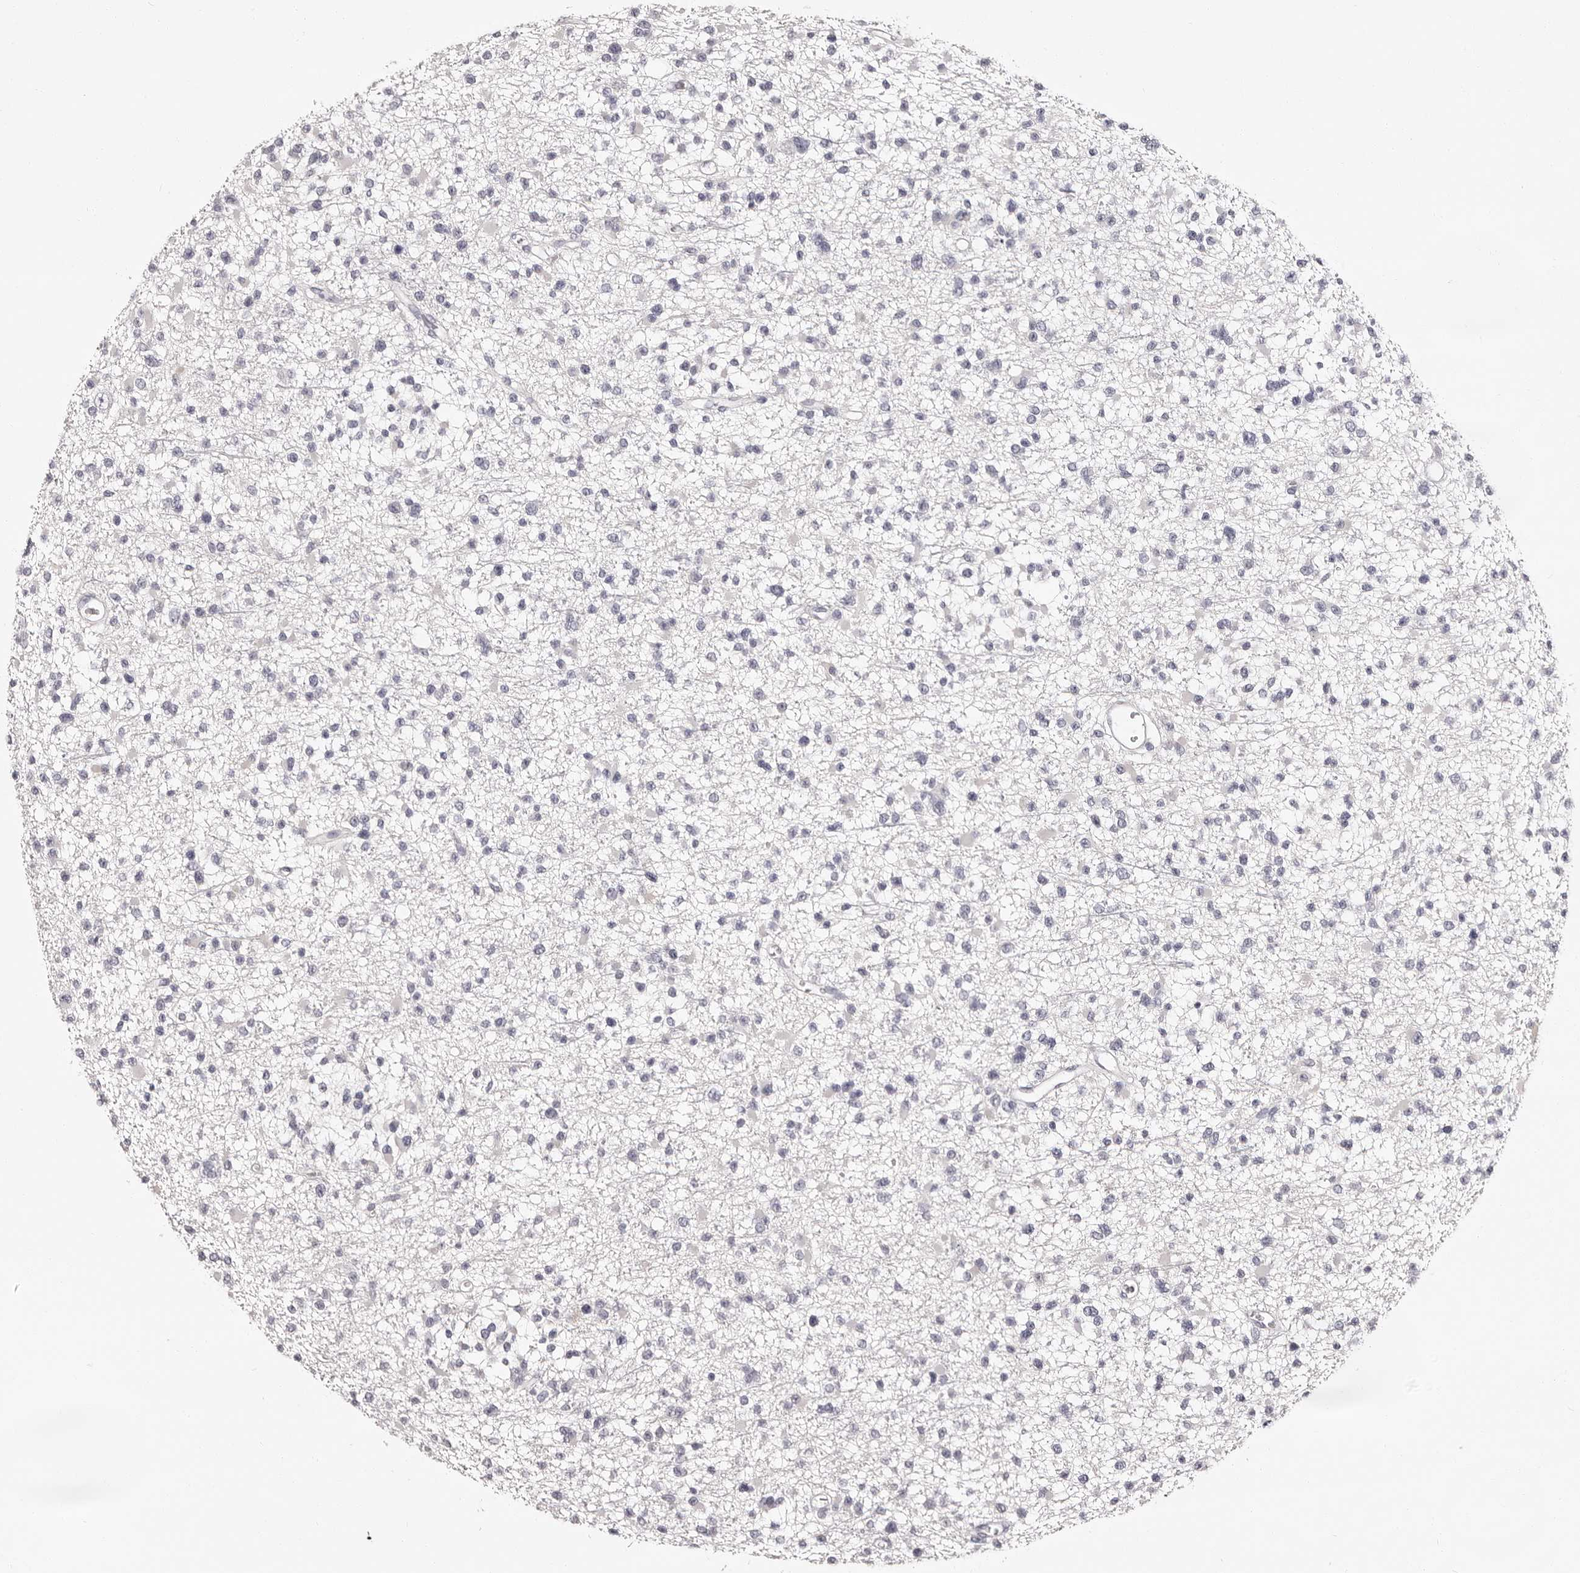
{"staining": {"intensity": "negative", "quantity": "none", "location": "none"}, "tissue": "glioma", "cell_type": "Tumor cells", "image_type": "cancer", "snomed": [{"axis": "morphology", "description": "Glioma, malignant, Low grade"}, {"axis": "topography", "description": "Brain"}], "caption": "Immunohistochemistry (IHC) histopathology image of neoplastic tissue: human glioma stained with DAB (3,3'-diaminobenzidine) displays no significant protein staining in tumor cells. (DAB (3,3'-diaminobenzidine) IHC with hematoxylin counter stain).", "gene": "BPGM", "patient": {"sex": "female", "age": 22}}